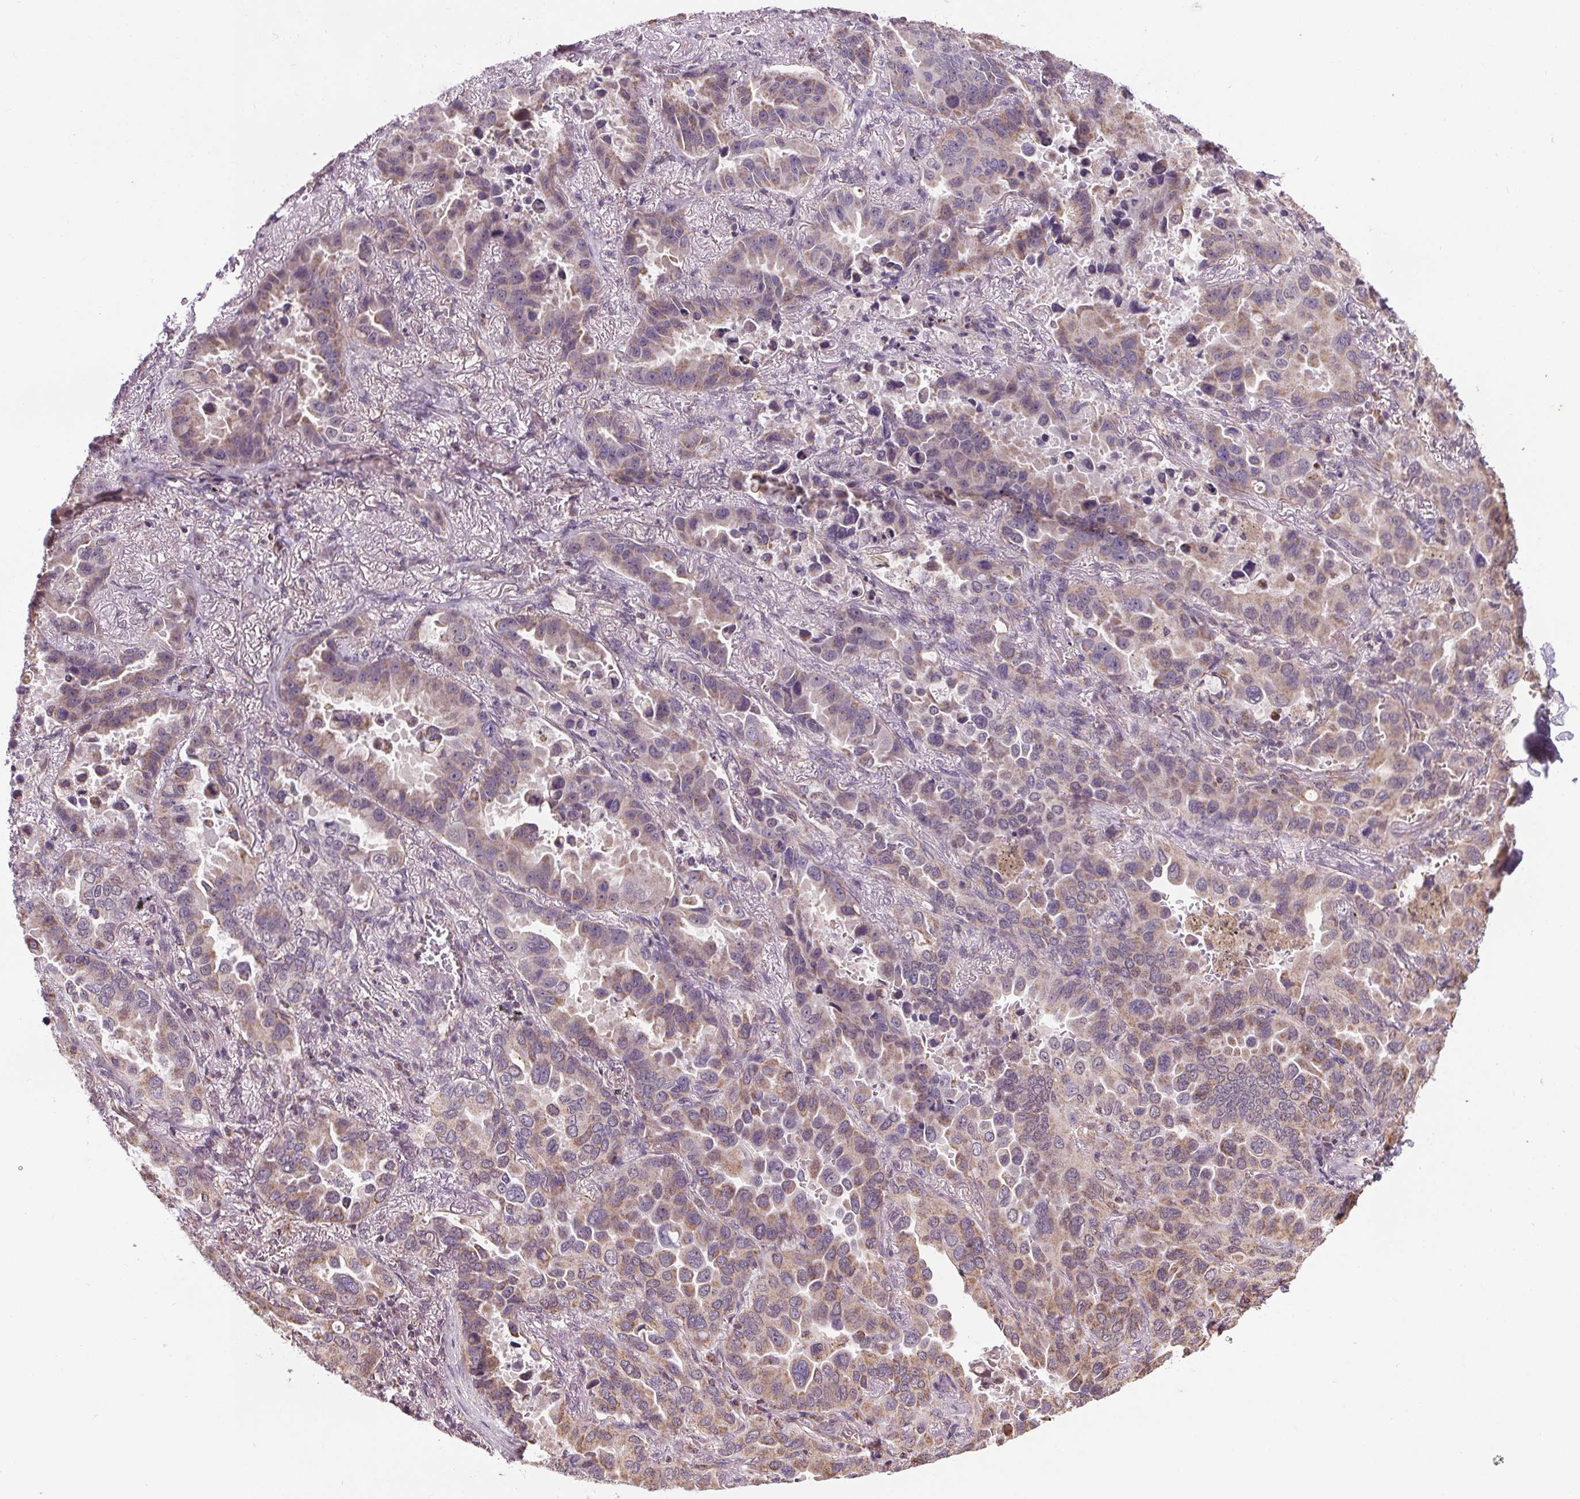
{"staining": {"intensity": "weak", "quantity": "25%-75%", "location": "cytoplasmic/membranous"}, "tissue": "lung cancer", "cell_type": "Tumor cells", "image_type": "cancer", "snomed": [{"axis": "morphology", "description": "Adenocarcinoma, NOS"}, {"axis": "topography", "description": "Lung"}], "caption": "Lung cancer was stained to show a protein in brown. There is low levels of weak cytoplasmic/membranous staining in approximately 25%-75% of tumor cells. (DAB (3,3'-diaminobenzidine) = brown stain, brightfield microscopy at high magnification).", "gene": "ZNF548", "patient": {"sex": "male", "age": 64}}